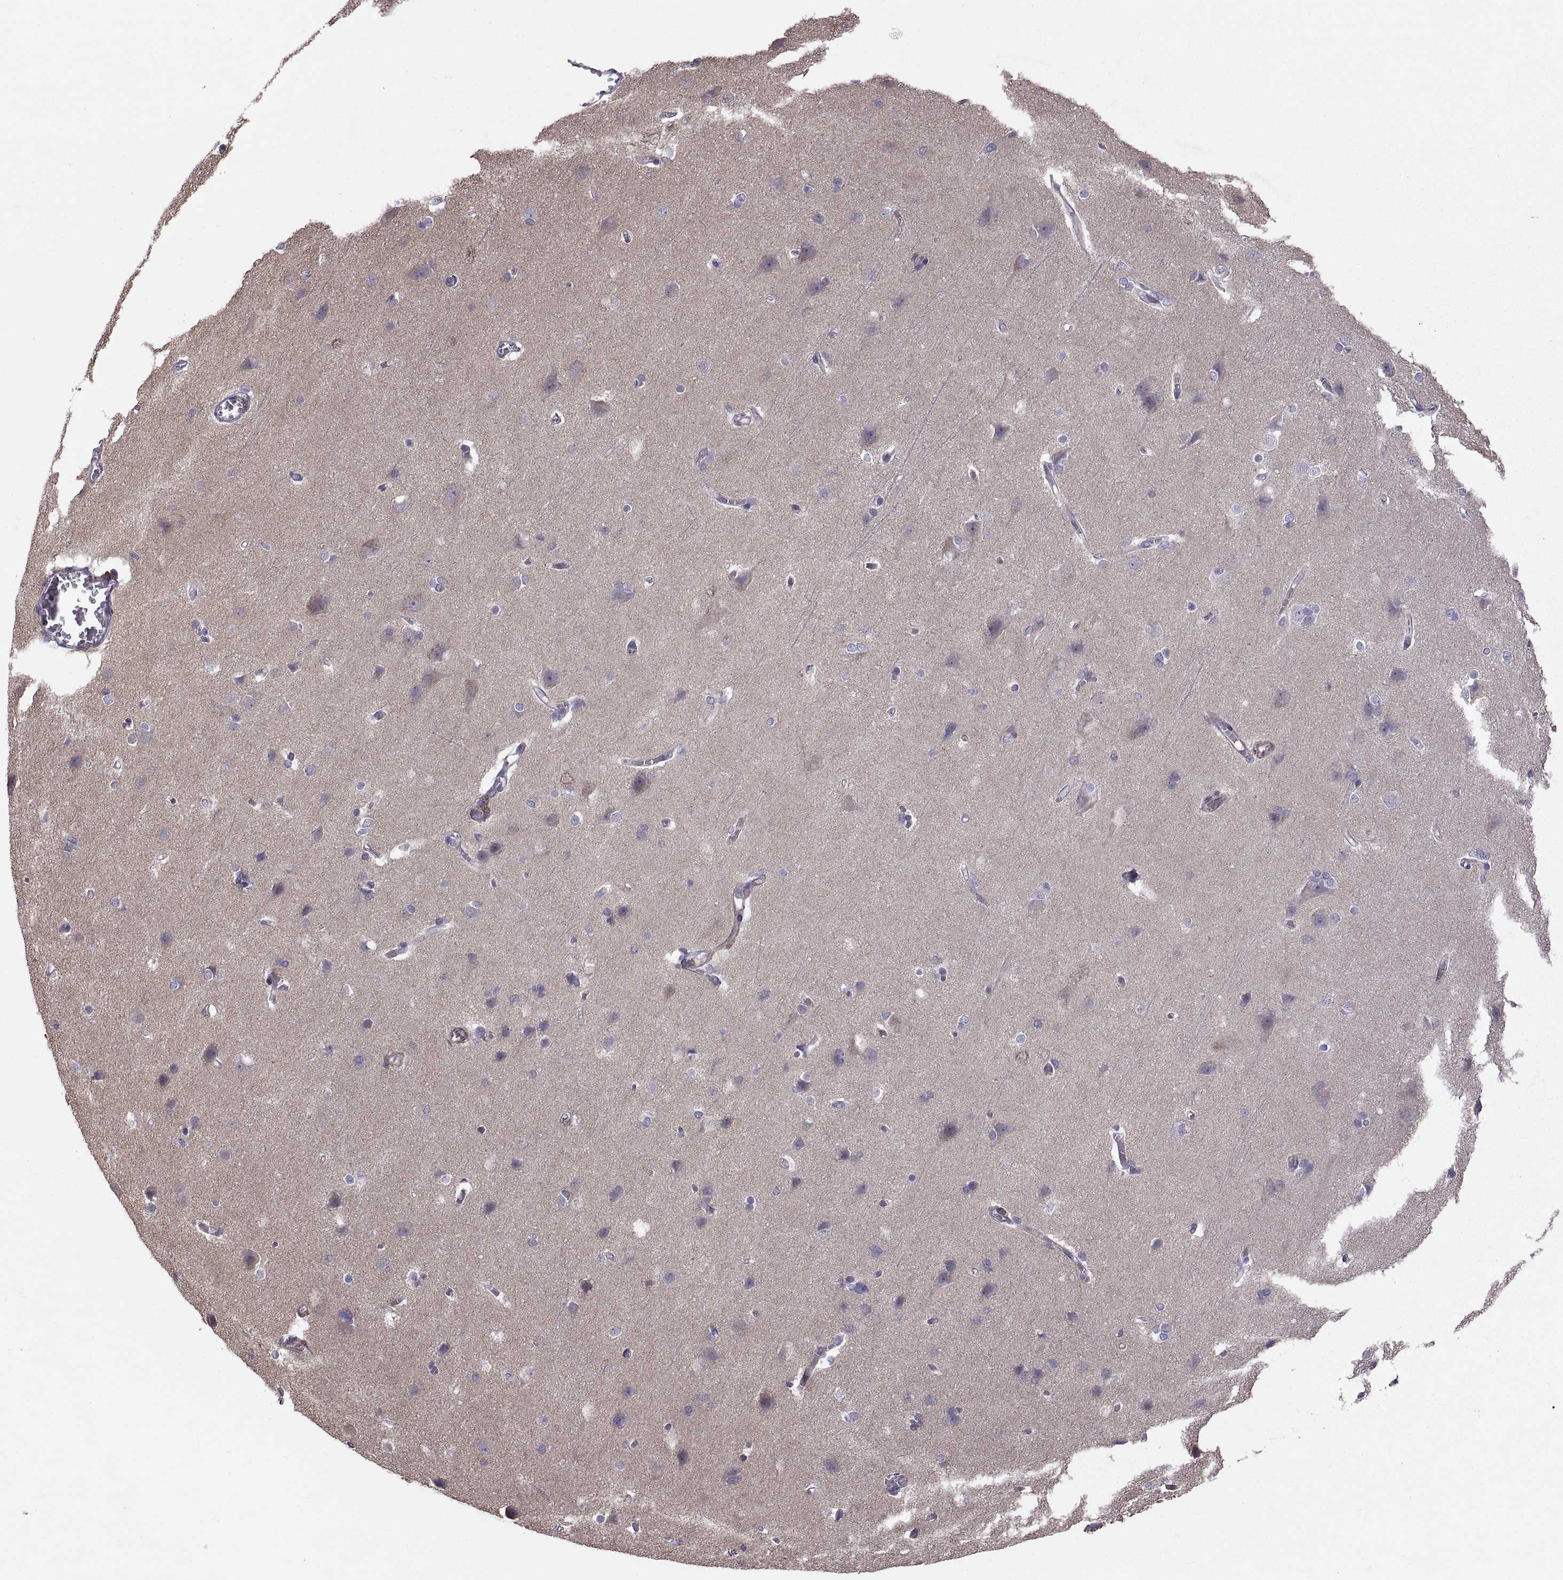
{"staining": {"intensity": "negative", "quantity": "none", "location": "none"}, "tissue": "cerebral cortex", "cell_type": "Endothelial cells", "image_type": "normal", "snomed": [{"axis": "morphology", "description": "Normal tissue, NOS"}, {"axis": "topography", "description": "Cerebral cortex"}], "caption": "DAB (3,3'-diaminobenzidine) immunohistochemical staining of unremarkable cerebral cortex demonstrates no significant positivity in endothelial cells. (Brightfield microscopy of DAB immunohistochemistry at high magnification).", "gene": "ARSL", "patient": {"sex": "male", "age": 37}}